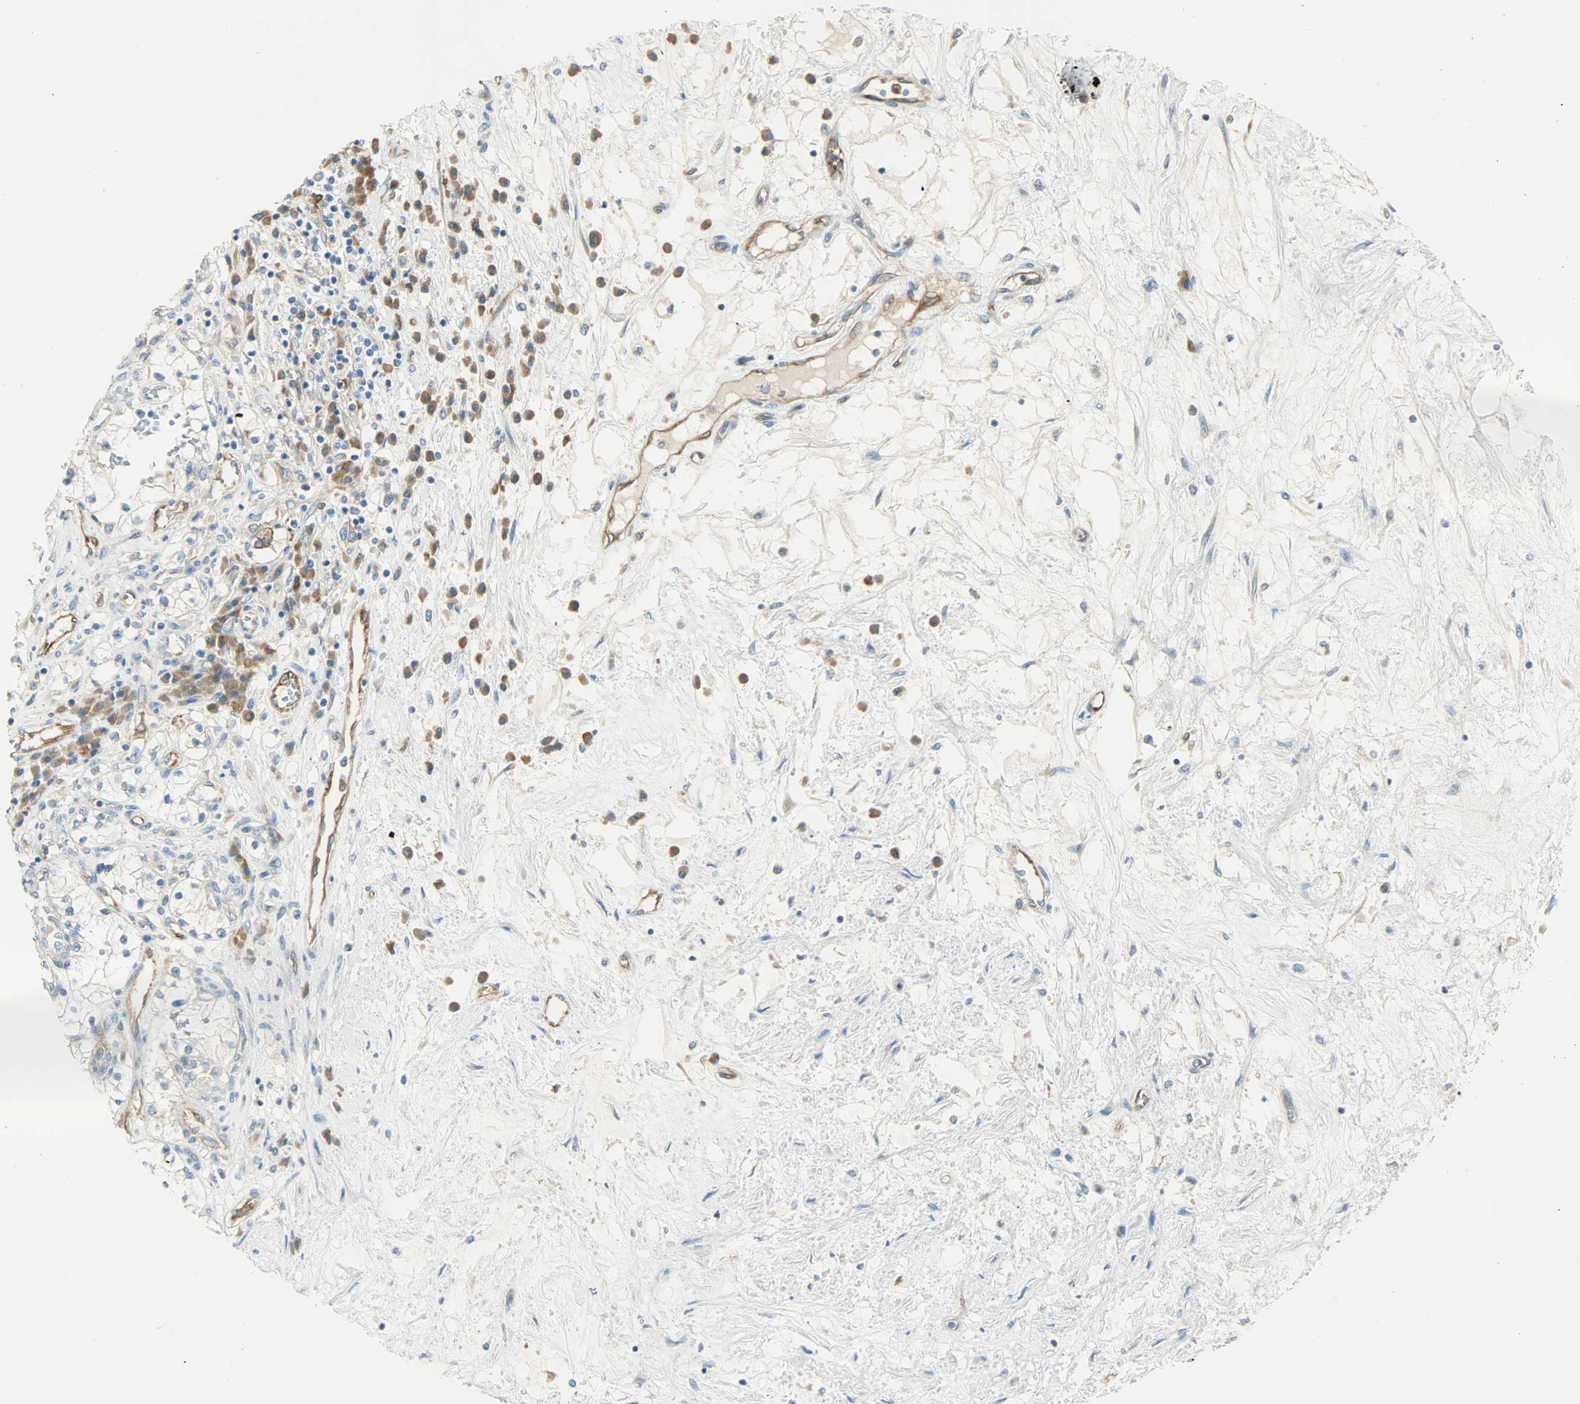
{"staining": {"intensity": "weak", "quantity": "25%-75%", "location": "cytoplasmic/membranous"}, "tissue": "renal cancer", "cell_type": "Tumor cells", "image_type": "cancer", "snomed": [{"axis": "morphology", "description": "Adenocarcinoma, NOS"}, {"axis": "topography", "description": "Kidney"}], "caption": "Approximately 25%-75% of tumor cells in human adenocarcinoma (renal) reveal weak cytoplasmic/membranous protein expression as visualized by brown immunohistochemical staining.", "gene": "WARS1", "patient": {"sex": "male", "age": 68}}